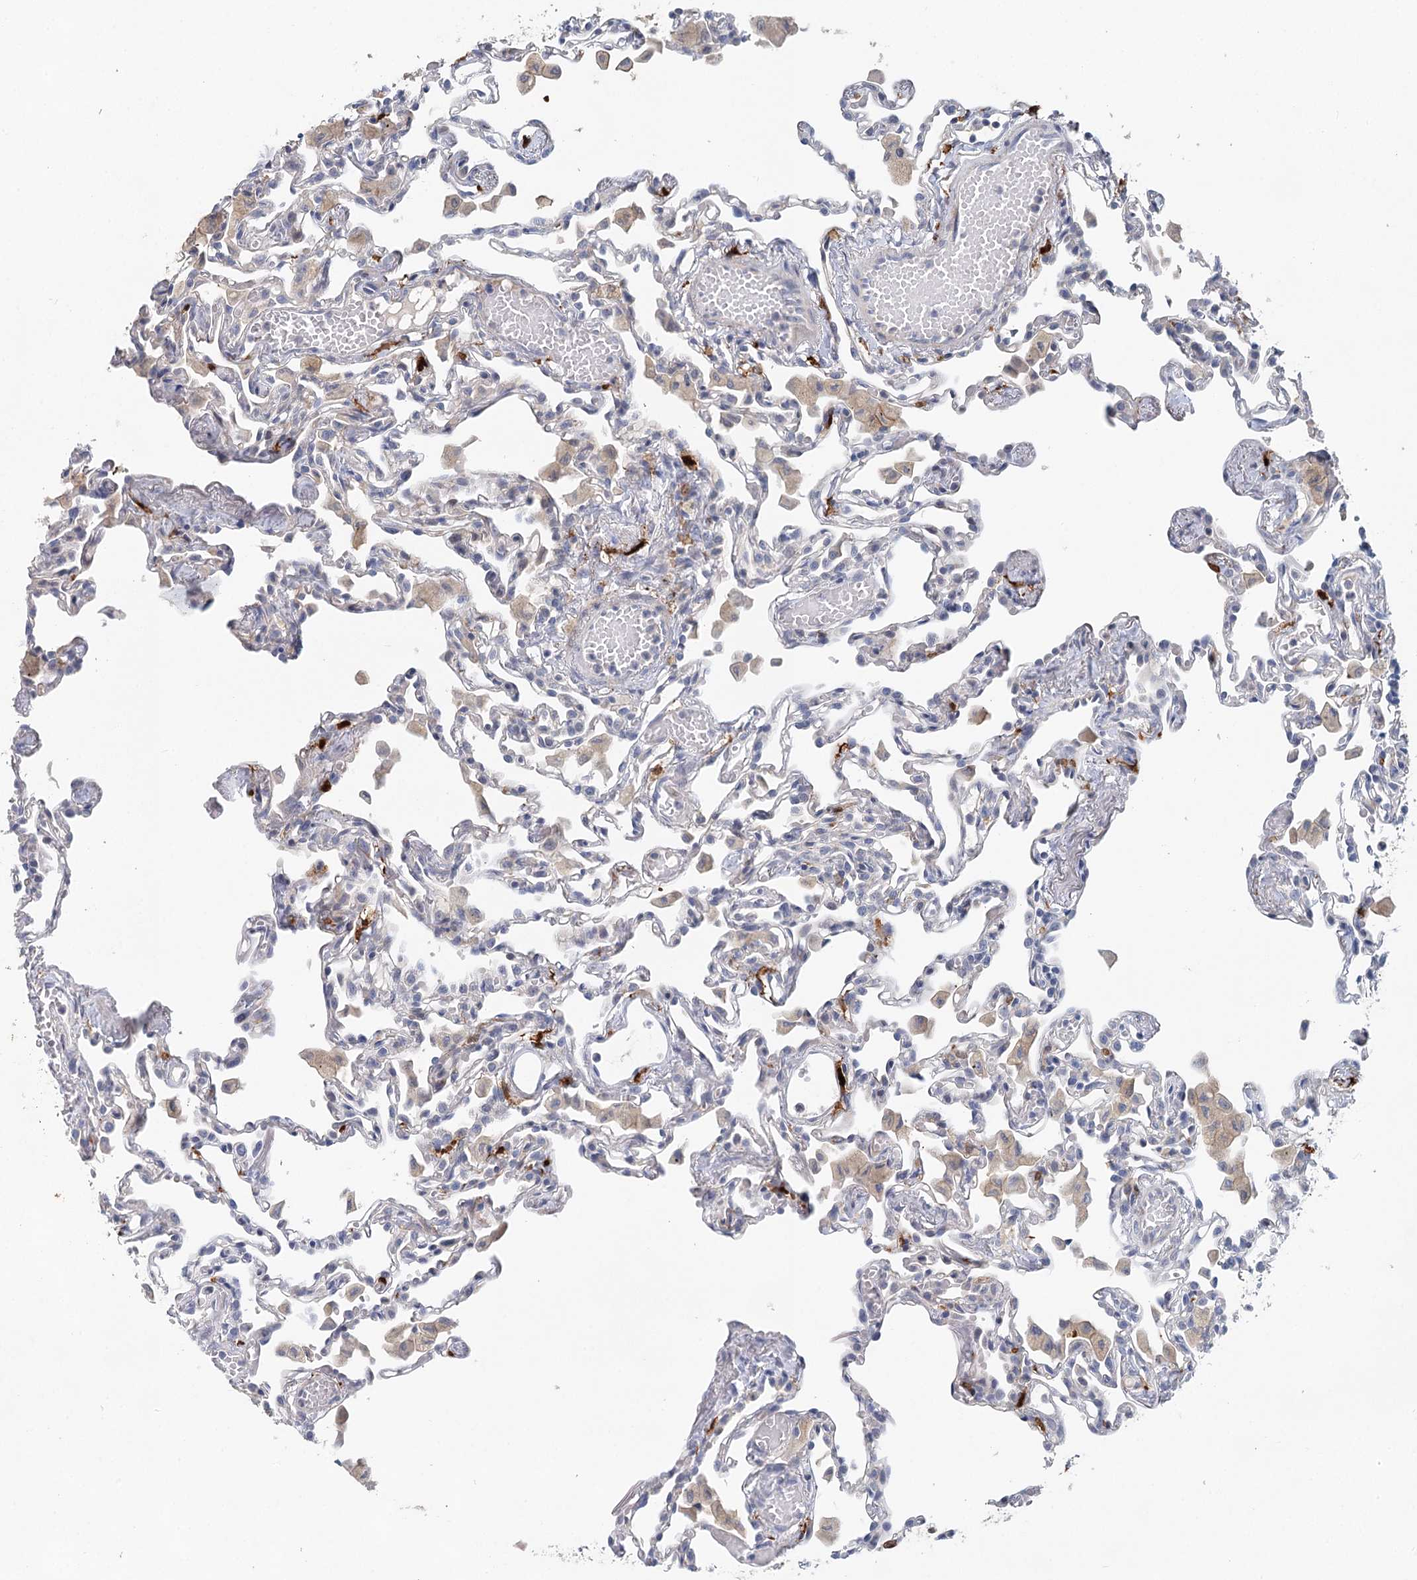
{"staining": {"intensity": "moderate", "quantity": "<25%", "location": "cytoplasmic/membranous"}, "tissue": "lung", "cell_type": "Alveolar cells", "image_type": "normal", "snomed": [{"axis": "morphology", "description": "Normal tissue, NOS"}, {"axis": "topography", "description": "Bronchus"}, {"axis": "topography", "description": "Lung"}], "caption": "The immunohistochemical stain labels moderate cytoplasmic/membranous expression in alveolar cells of unremarkable lung. The staining is performed using DAB brown chromogen to label protein expression. The nuclei are counter-stained blue using hematoxylin.", "gene": "SLC19A3", "patient": {"sex": "female", "age": 49}}